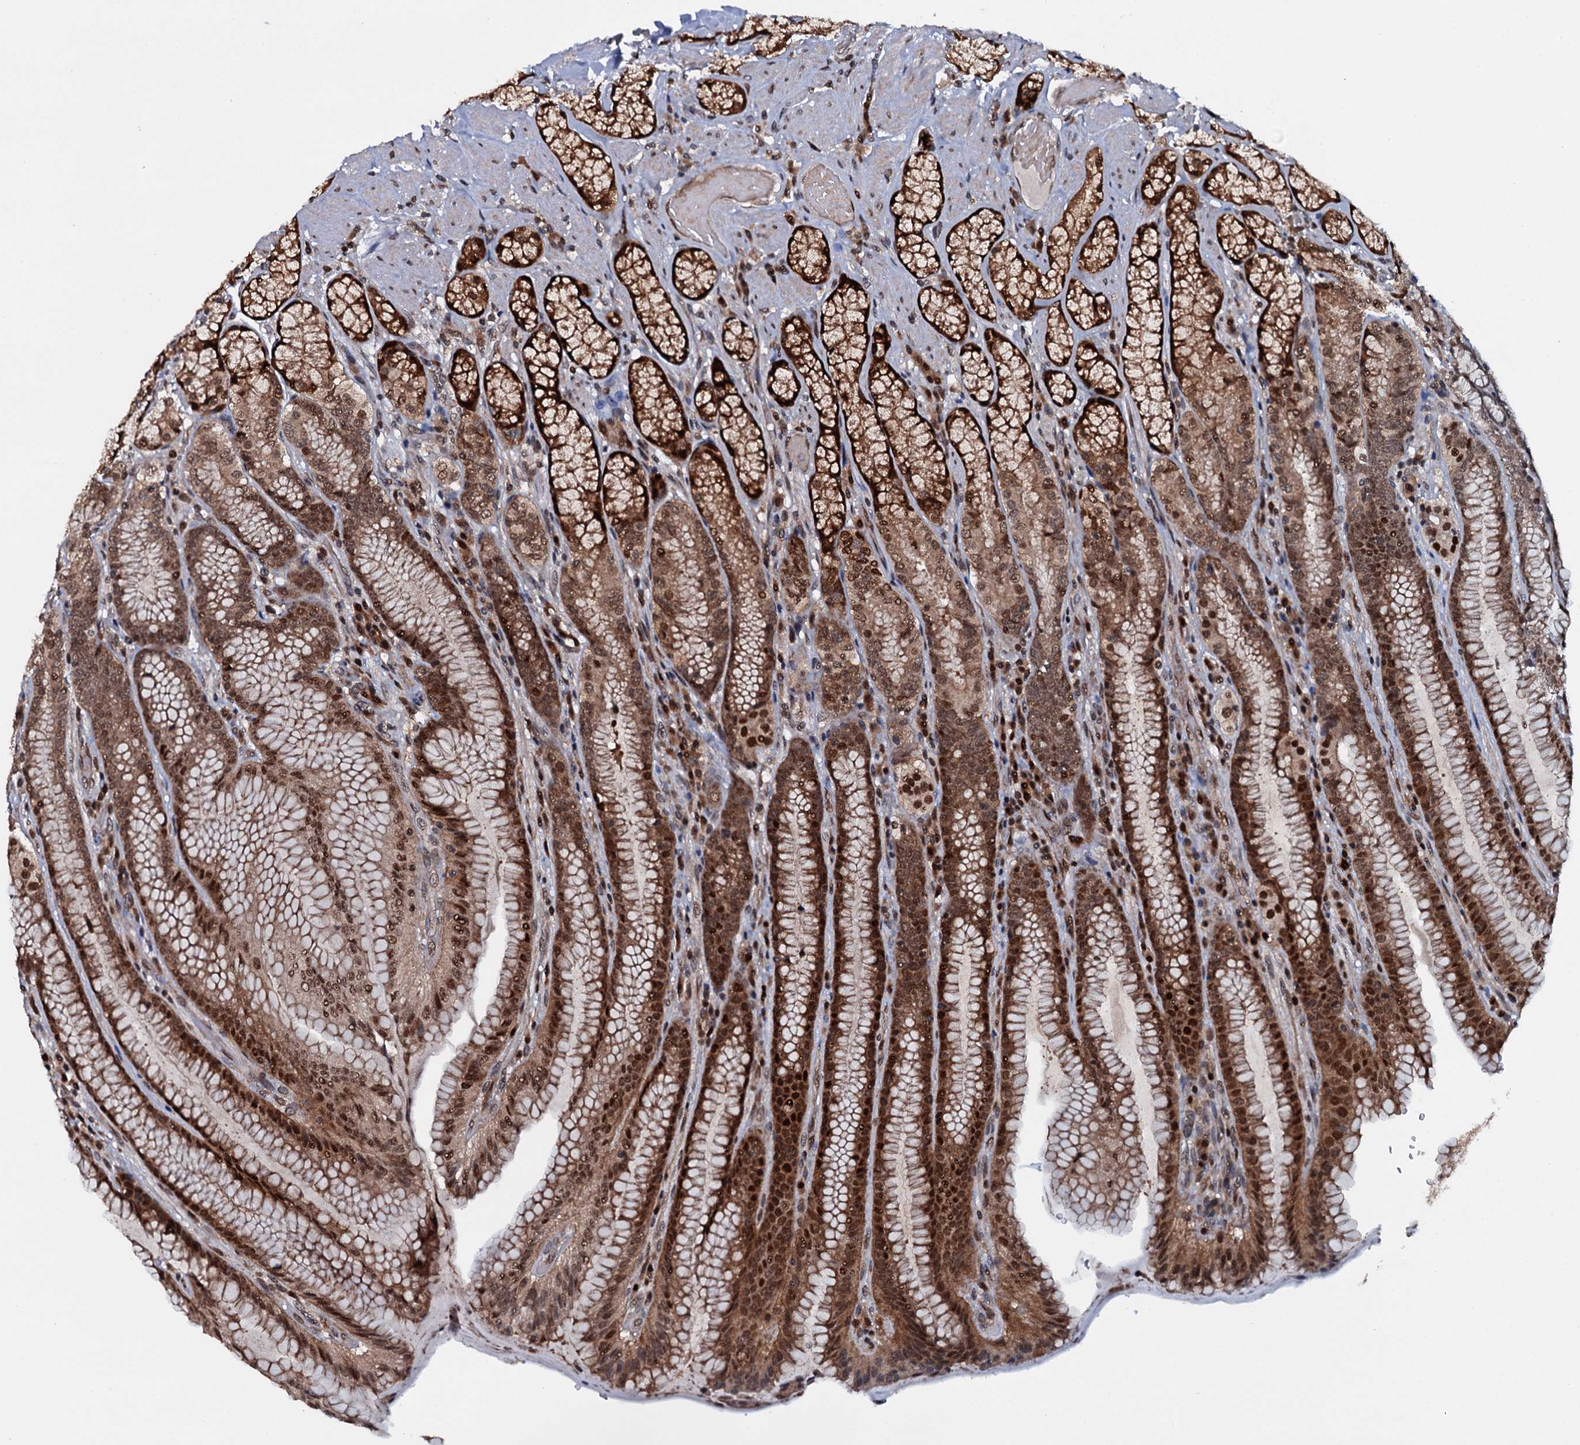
{"staining": {"intensity": "strong", "quantity": ">75%", "location": "cytoplasmic/membranous,nuclear"}, "tissue": "stomach", "cell_type": "Glandular cells", "image_type": "normal", "snomed": [{"axis": "morphology", "description": "Normal tissue, NOS"}, {"axis": "topography", "description": "Stomach, upper"}, {"axis": "topography", "description": "Stomach, lower"}], "caption": "This photomicrograph exhibits benign stomach stained with IHC to label a protein in brown. The cytoplasmic/membranous,nuclear of glandular cells show strong positivity for the protein. Nuclei are counter-stained blue.", "gene": "HDDC3", "patient": {"sex": "female", "age": 76}}